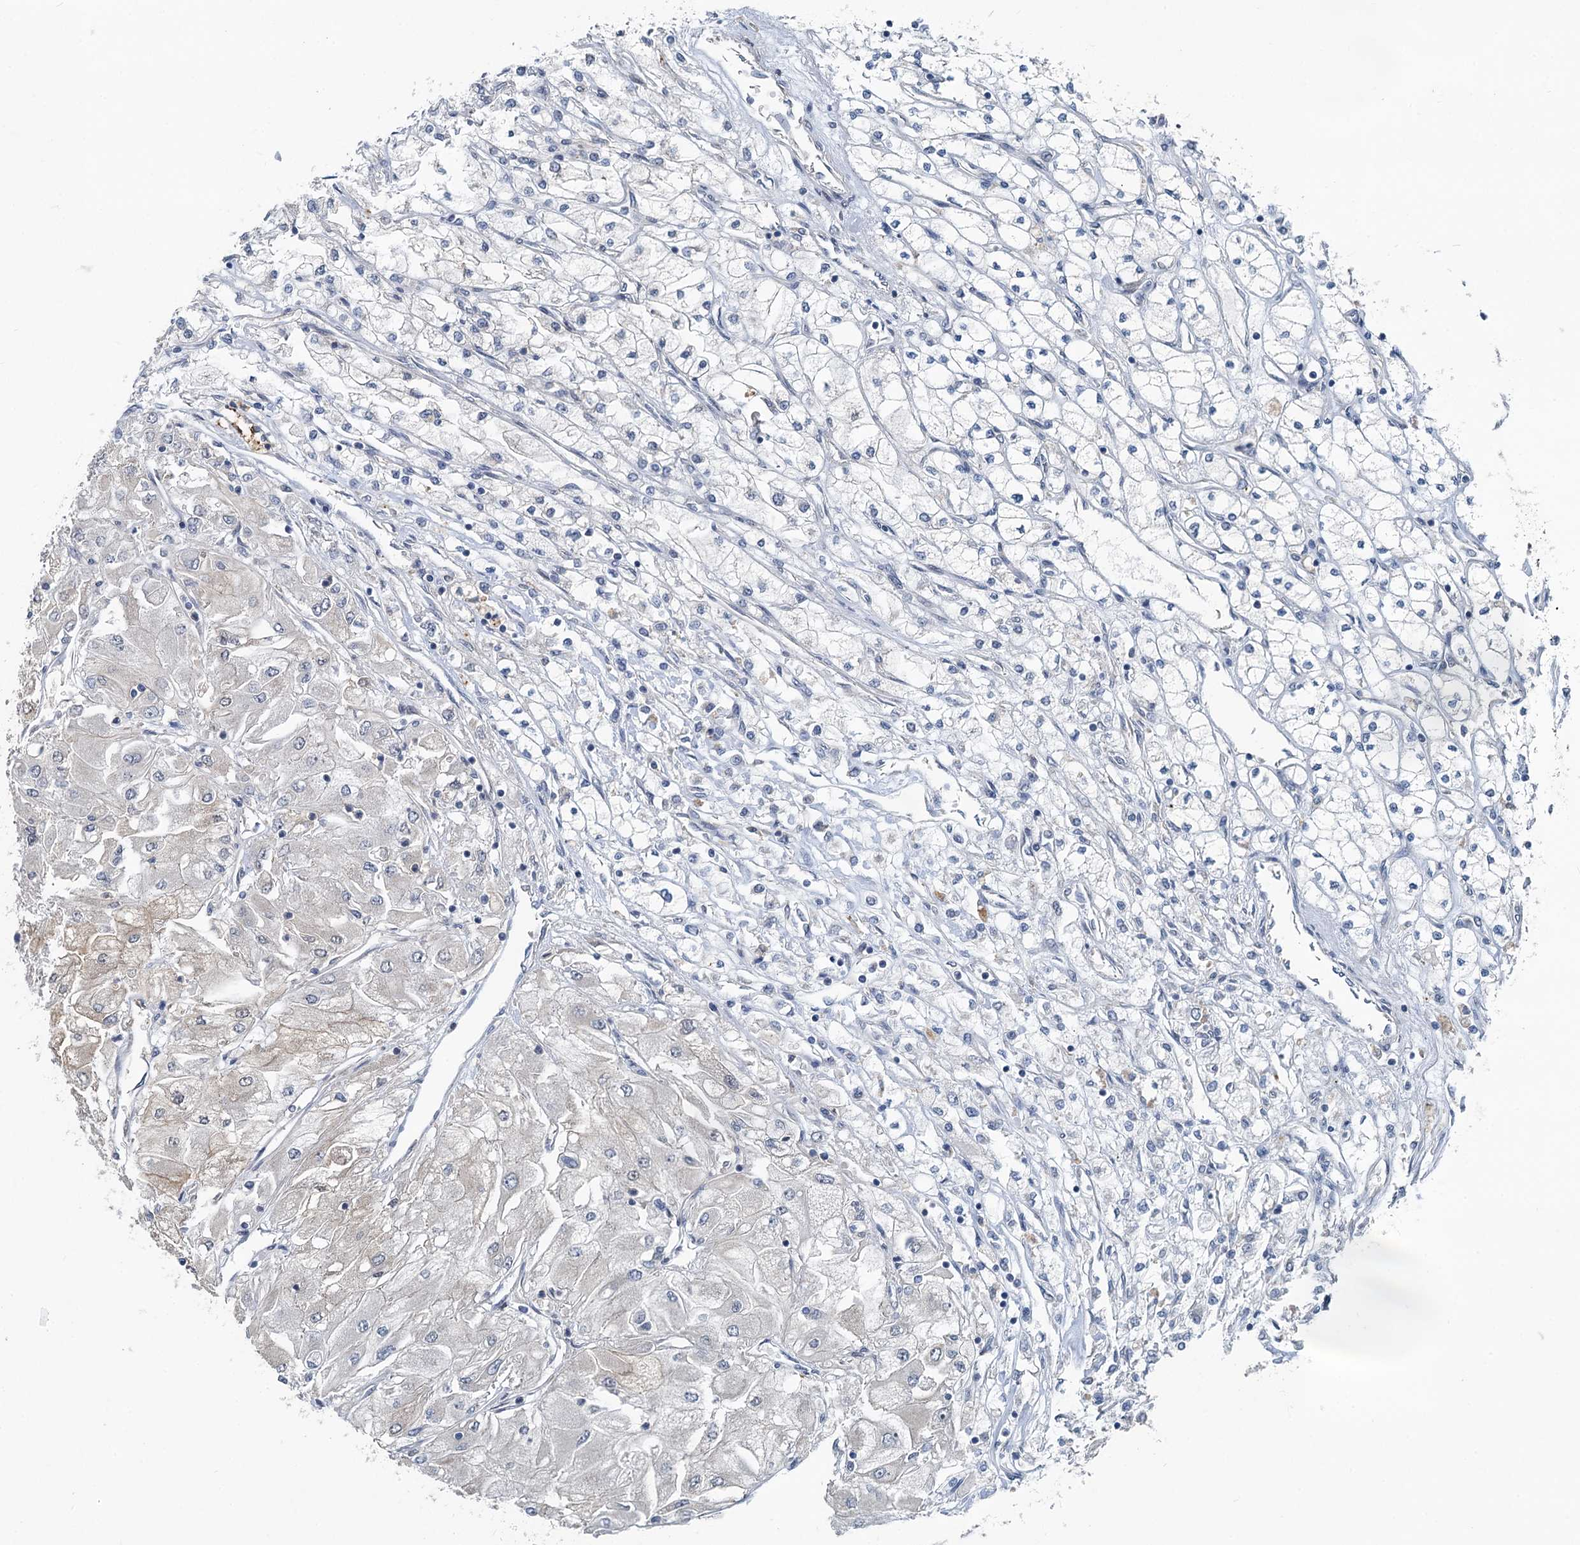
{"staining": {"intensity": "negative", "quantity": "none", "location": "none"}, "tissue": "renal cancer", "cell_type": "Tumor cells", "image_type": "cancer", "snomed": [{"axis": "morphology", "description": "Adenocarcinoma, NOS"}, {"axis": "topography", "description": "Kidney"}], "caption": "Immunohistochemical staining of renal cancer (adenocarcinoma) demonstrates no significant positivity in tumor cells.", "gene": "GCLM", "patient": {"sex": "male", "age": 80}}